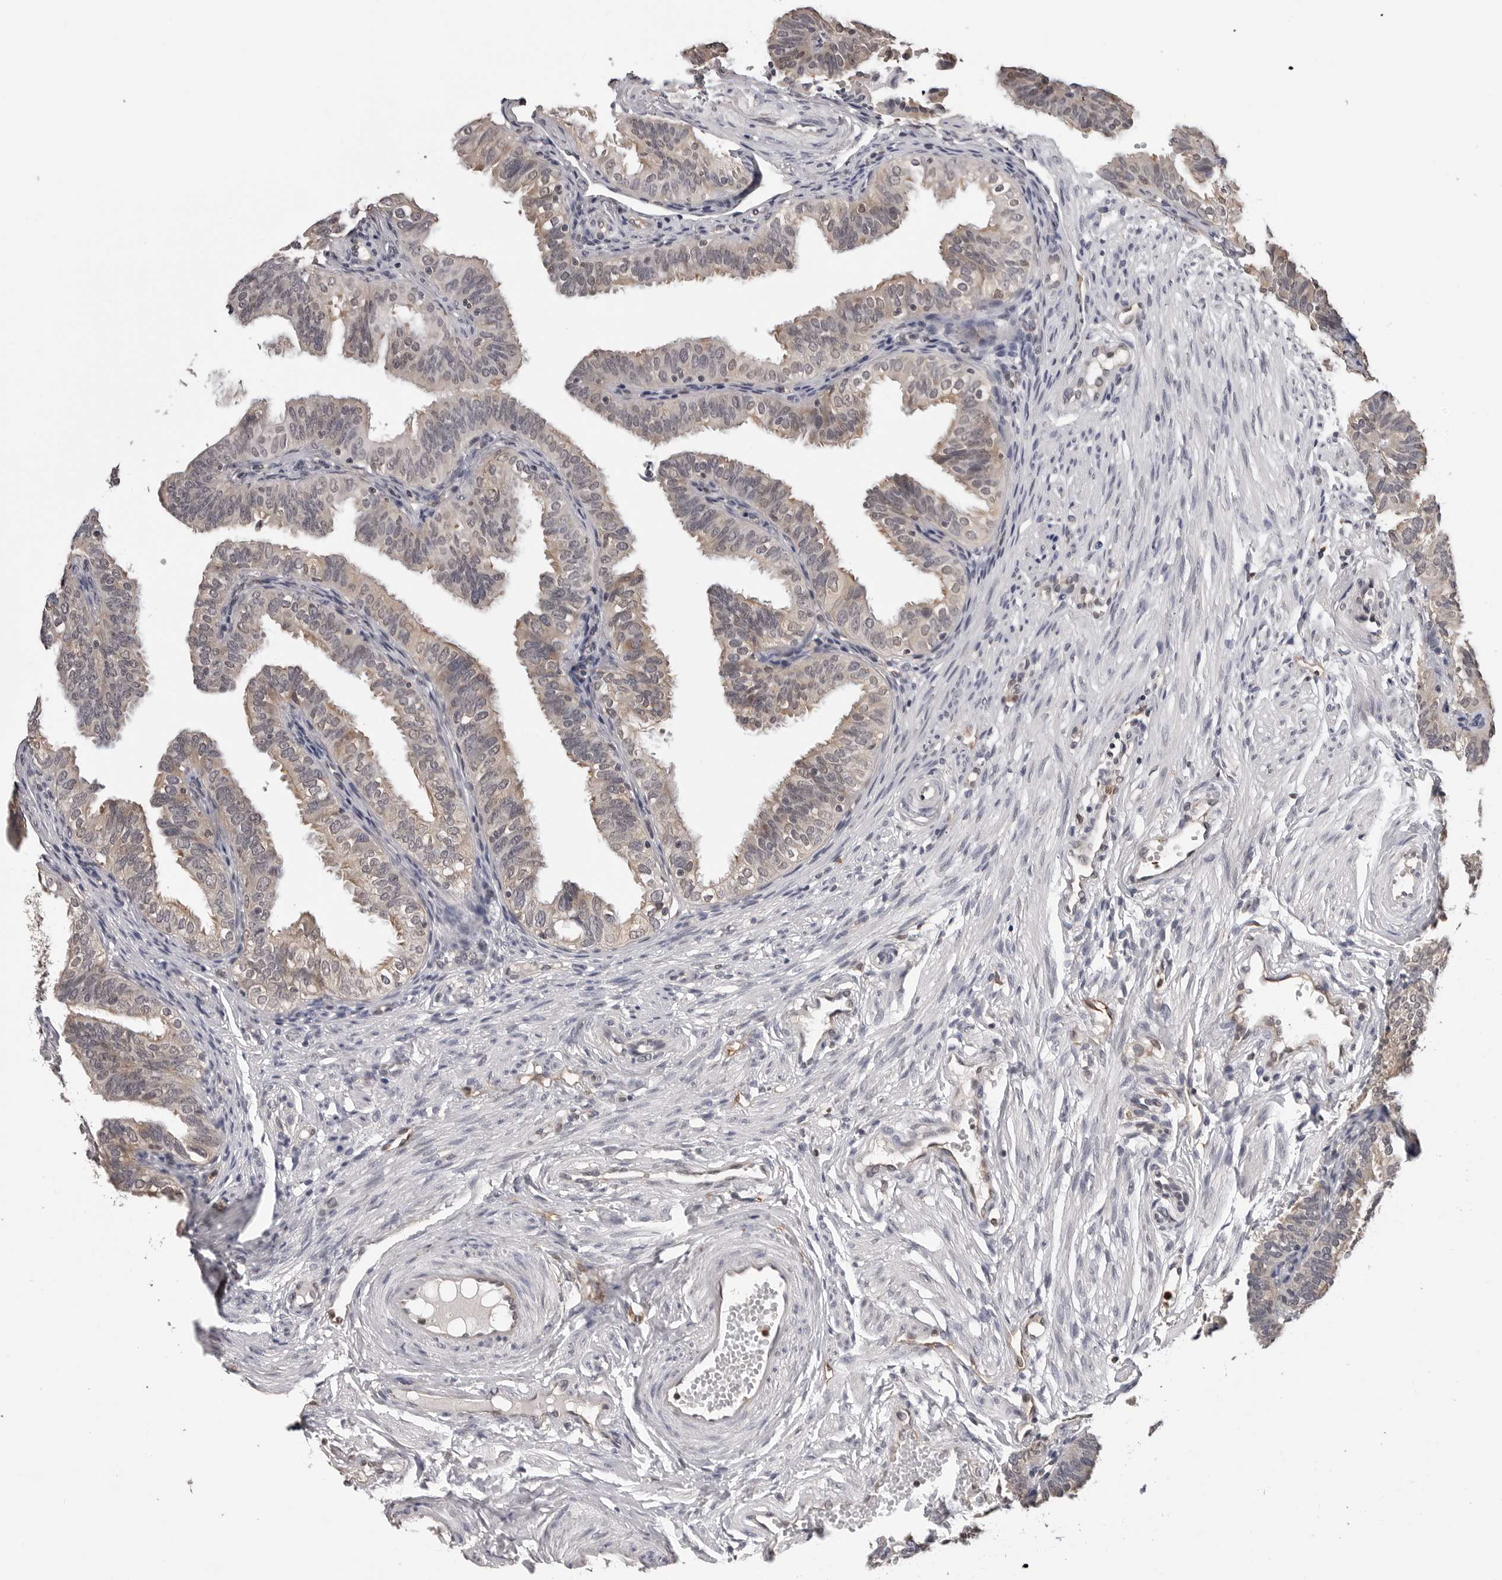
{"staining": {"intensity": "weak", "quantity": "<25%", "location": "cytoplasmic/membranous"}, "tissue": "fallopian tube", "cell_type": "Glandular cells", "image_type": "normal", "snomed": [{"axis": "morphology", "description": "Normal tissue, NOS"}, {"axis": "topography", "description": "Fallopian tube"}], "caption": "DAB immunohistochemical staining of normal human fallopian tube shows no significant expression in glandular cells. (DAB IHC visualized using brightfield microscopy, high magnification).", "gene": "TRMT13", "patient": {"sex": "female", "age": 35}}